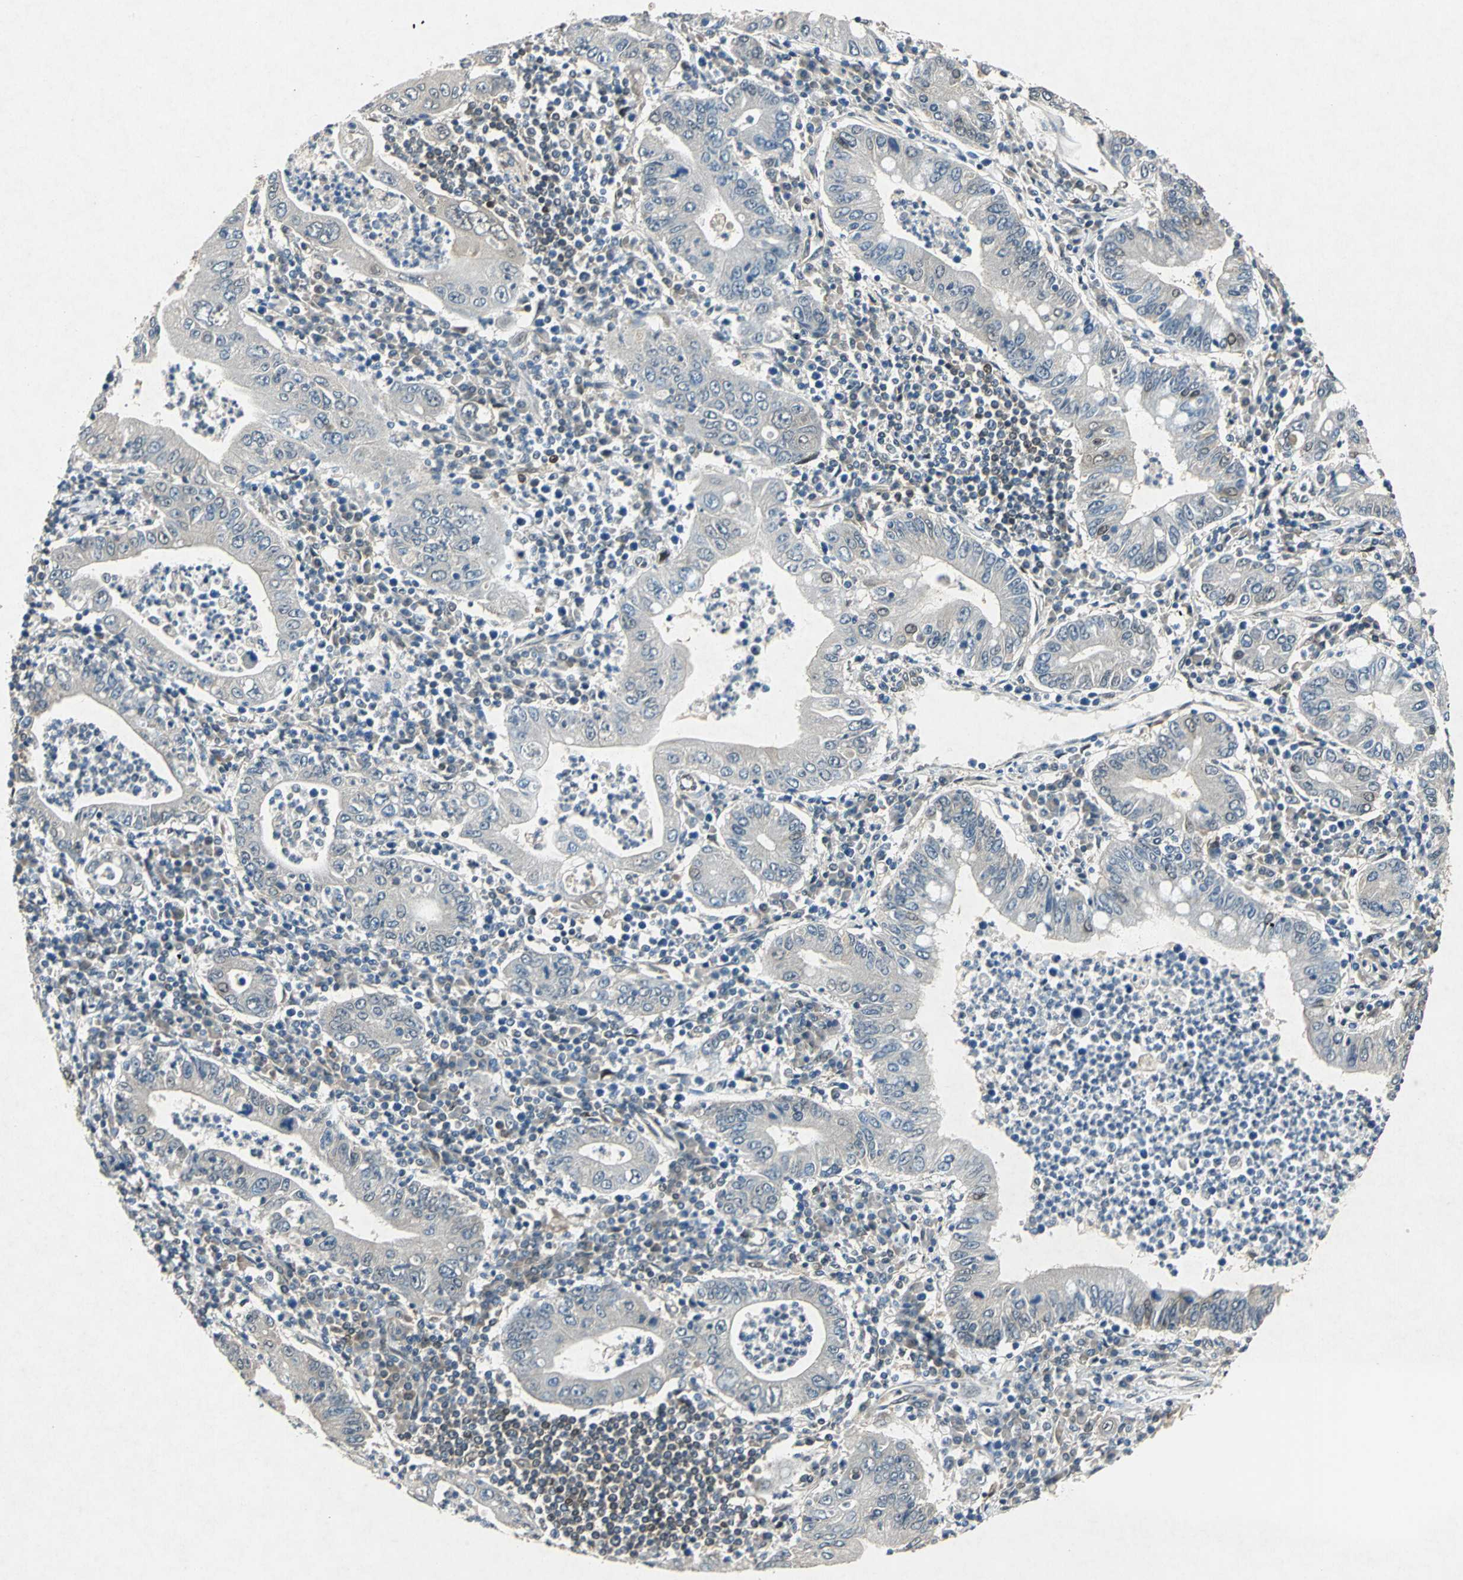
{"staining": {"intensity": "weak", "quantity": "25%-75%", "location": "cytoplasmic/membranous"}, "tissue": "stomach cancer", "cell_type": "Tumor cells", "image_type": "cancer", "snomed": [{"axis": "morphology", "description": "Normal tissue, NOS"}, {"axis": "morphology", "description": "Adenocarcinoma, NOS"}, {"axis": "topography", "description": "Esophagus"}, {"axis": "topography", "description": "Stomach, upper"}, {"axis": "topography", "description": "Peripheral nerve tissue"}], "caption": "Immunohistochemistry (IHC) of human stomach cancer displays low levels of weak cytoplasmic/membranous positivity in approximately 25%-75% of tumor cells. The staining was performed using DAB, with brown indicating positive protein expression. Nuclei are stained blue with hematoxylin.", "gene": "RRM2B", "patient": {"sex": "male", "age": 62}}